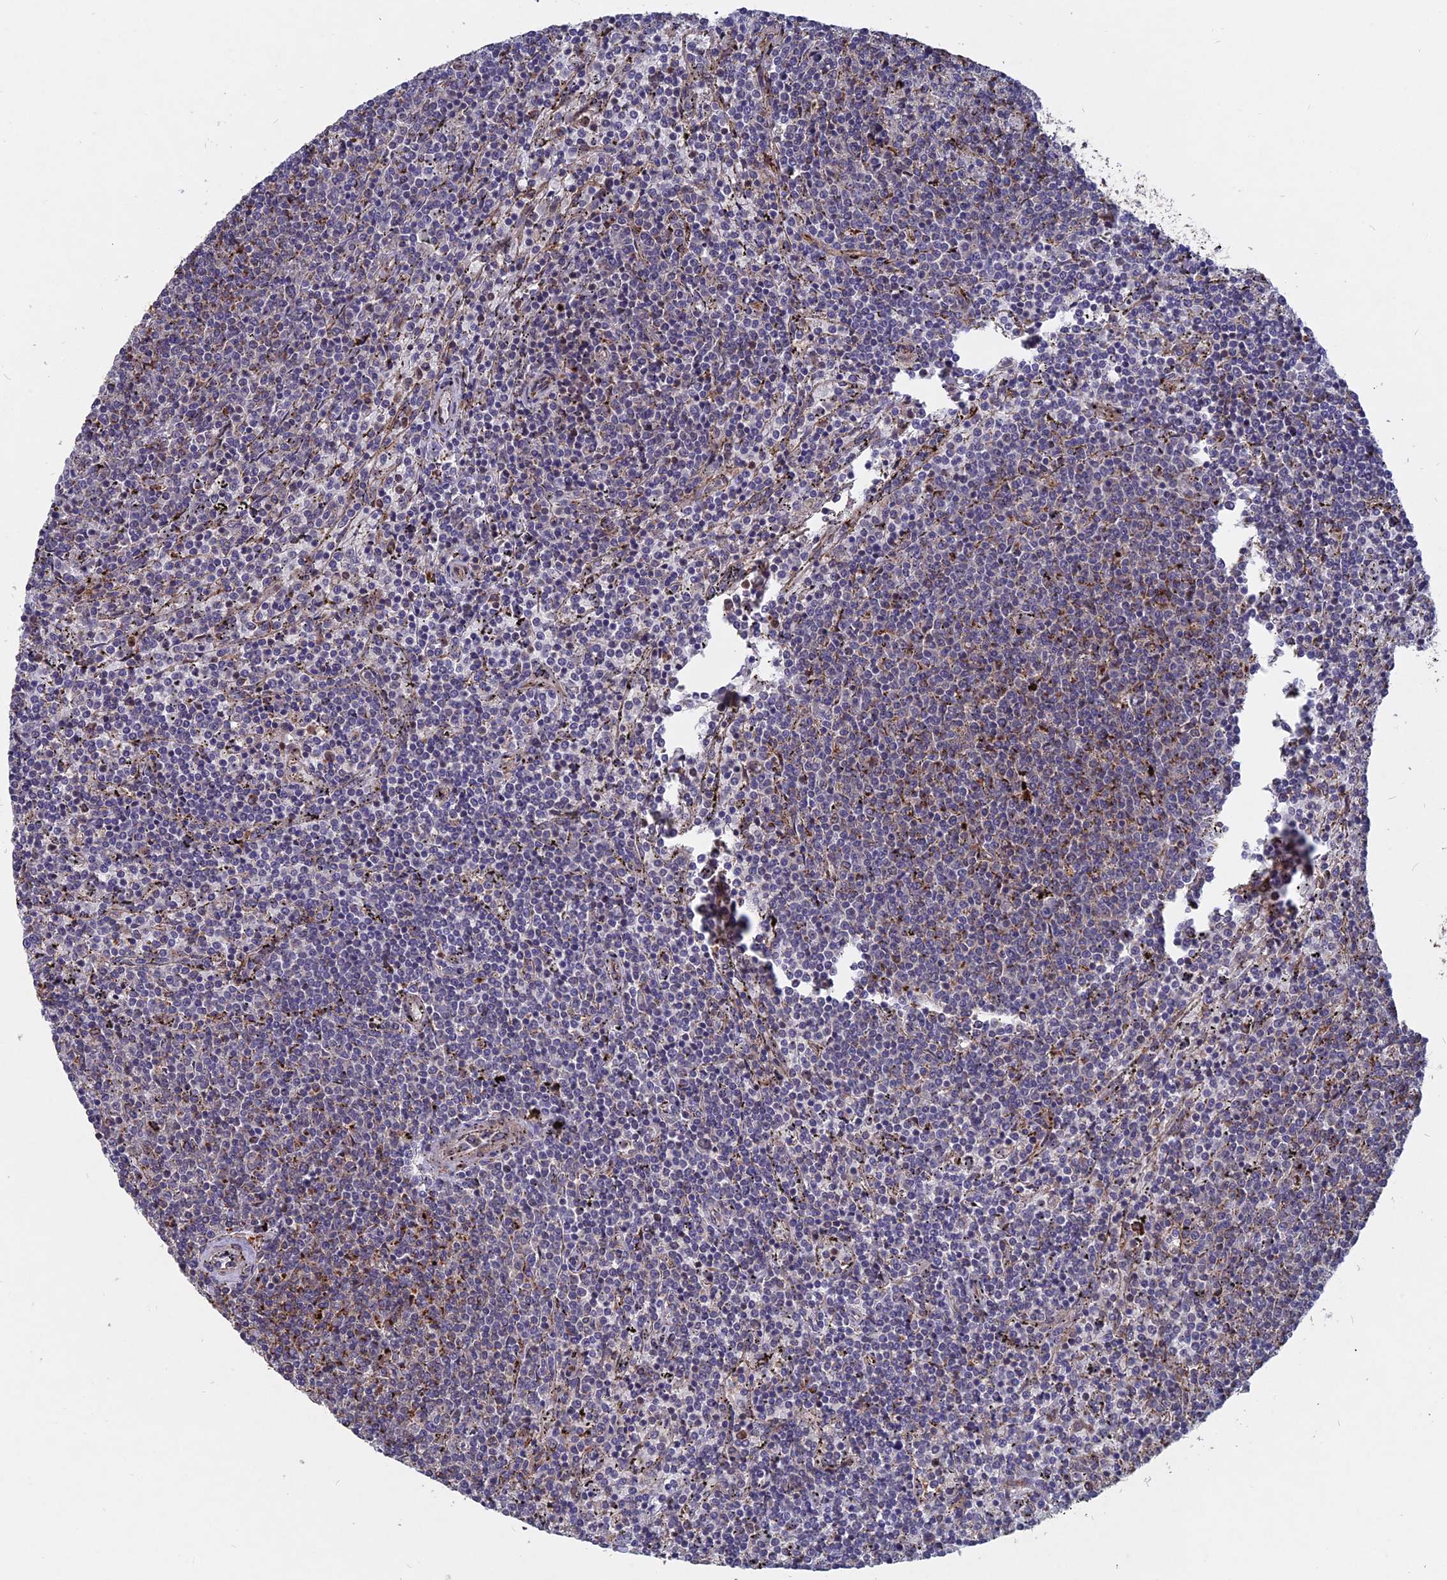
{"staining": {"intensity": "negative", "quantity": "none", "location": "none"}, "tissue": "lymphoma", "cell_type": "Tumor cells", "image_type": "cancer", "snomed": [{"axis": "morphology", "description": "Malignant lymphoma, non-Hodgkin's type, Low grade"}, {"axis": "topography", "description": "Spleen"}], "caption": "Tumor cells show no significant protein staining in lymphoma. The staining was performed using DAB to visualize the protein expression in brown, while the nuclei were stained in blue with hematoxylin (Magnification: 20x).", "gene": "NOSIP", "patient": {"sex": "female", "age": 50}}